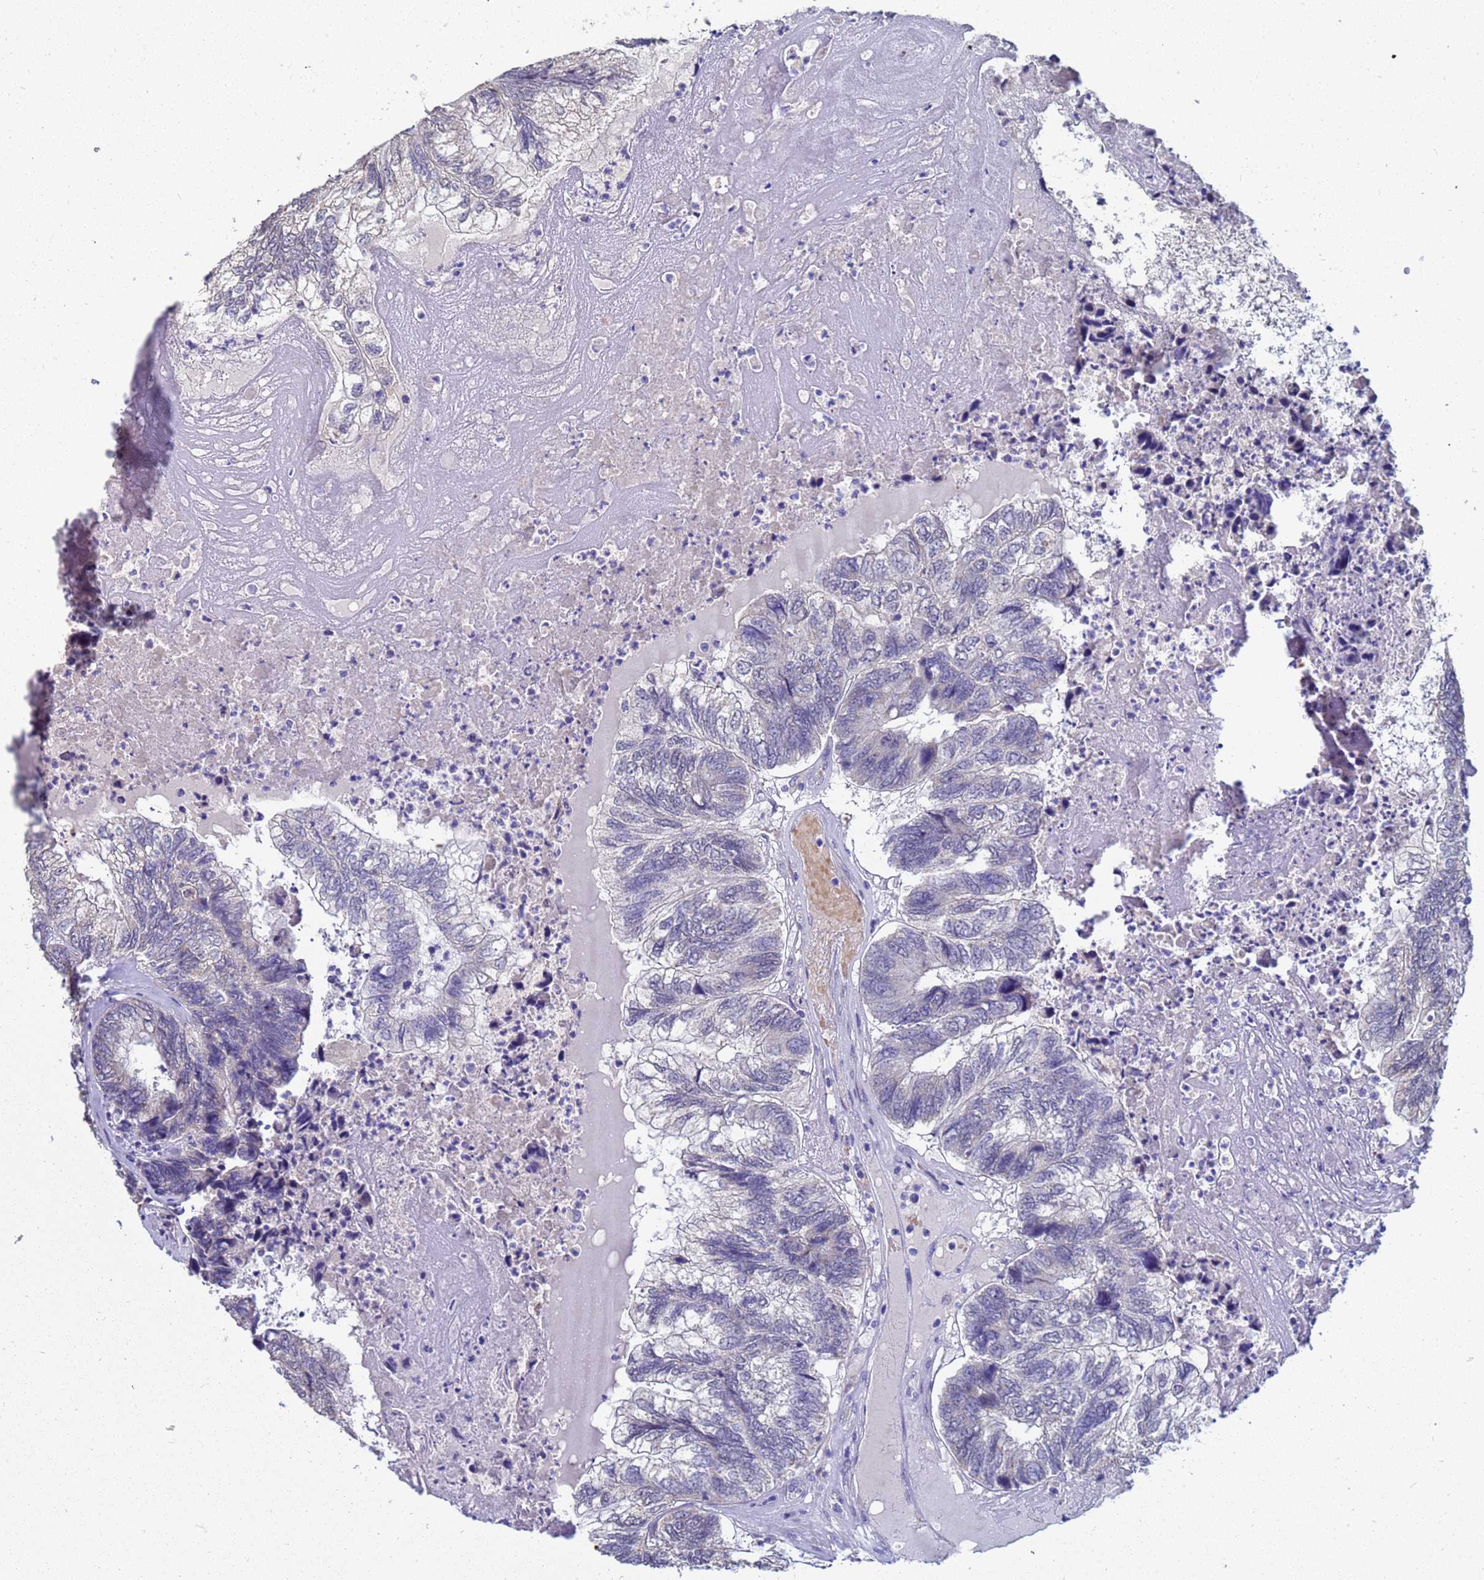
{"staining": {"intensity": "negative", "quantity": "none", "location": "none"}, "tissue": "colorectal cancer", "cell_type": "Tumor cells", "image_type": "cancer", "snomed": [{"axis": "morphology", "description": "Adenocarcinoma, NOS"}, {"axis": "topography", "description": "Colon"}], "caption": "This is an immunohistochemistry (IHC) micrograph of human colorectal cancer (adenocarcinoma). There is no positivity in tumor cells.", "gene": "IHO1", "patient": {"sex": "female", "age": 67}}